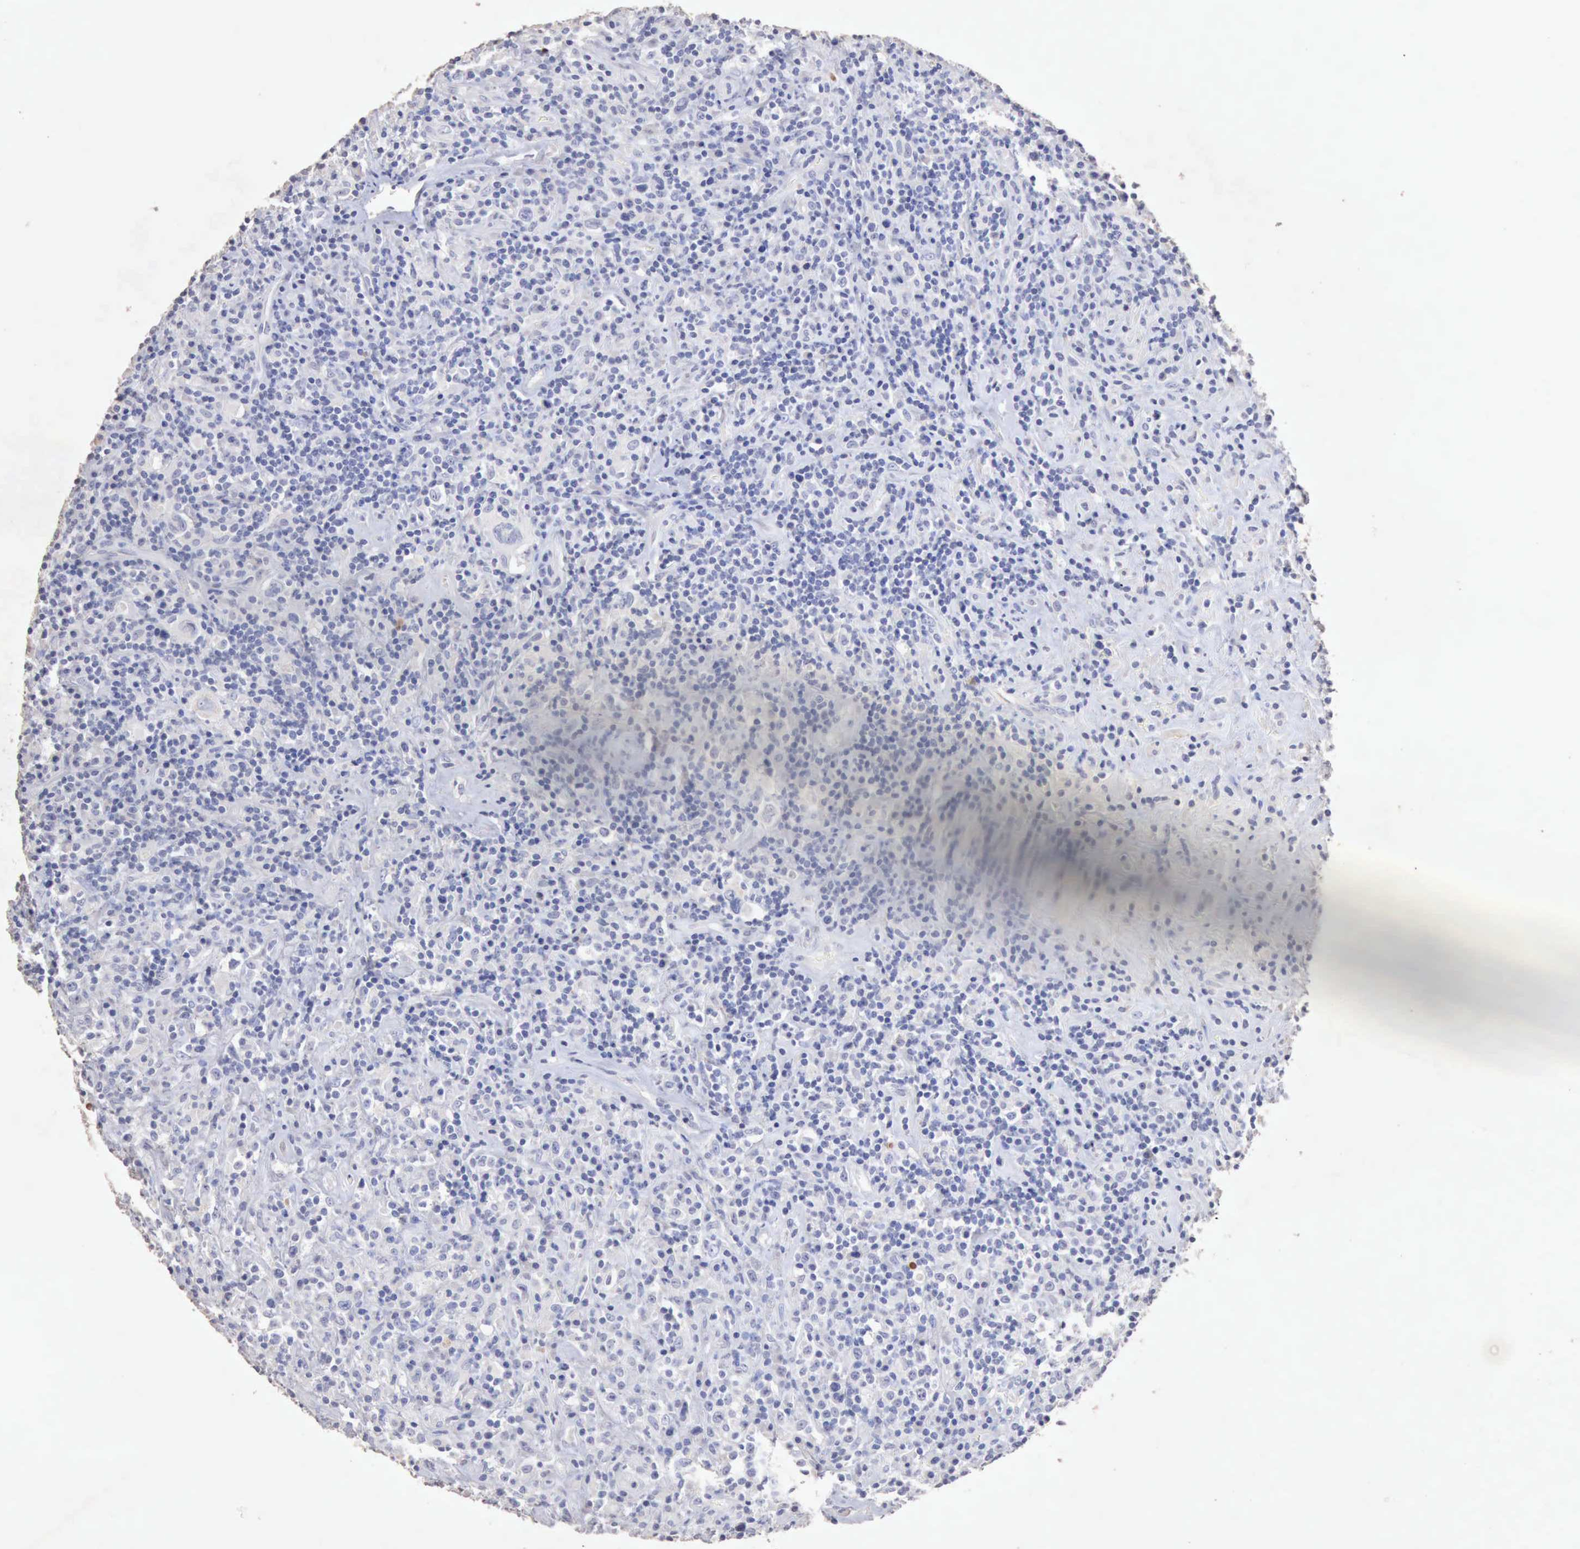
{"staining": {"intensity": "negative", "quantity": "none", "location": "none"}, "tissue": "lymphoma", "cell_type": "Tumor cells", "image_type": "cancer", "snomed": [{"axis": "morphology", "description": "Hodgkin's disease, NOS"}, {"axis": "topography", "description": "Lymph node"}], "caption": "This micrograph is of Hodgkin's disease stained with immunohistochemistry (IHC) to label a protein in brown with the nuclei are counter-stained blue. There is no expression in tumor cells.", "gene": "KRT6B", "patient": {"sex": "male", "age": 46}}